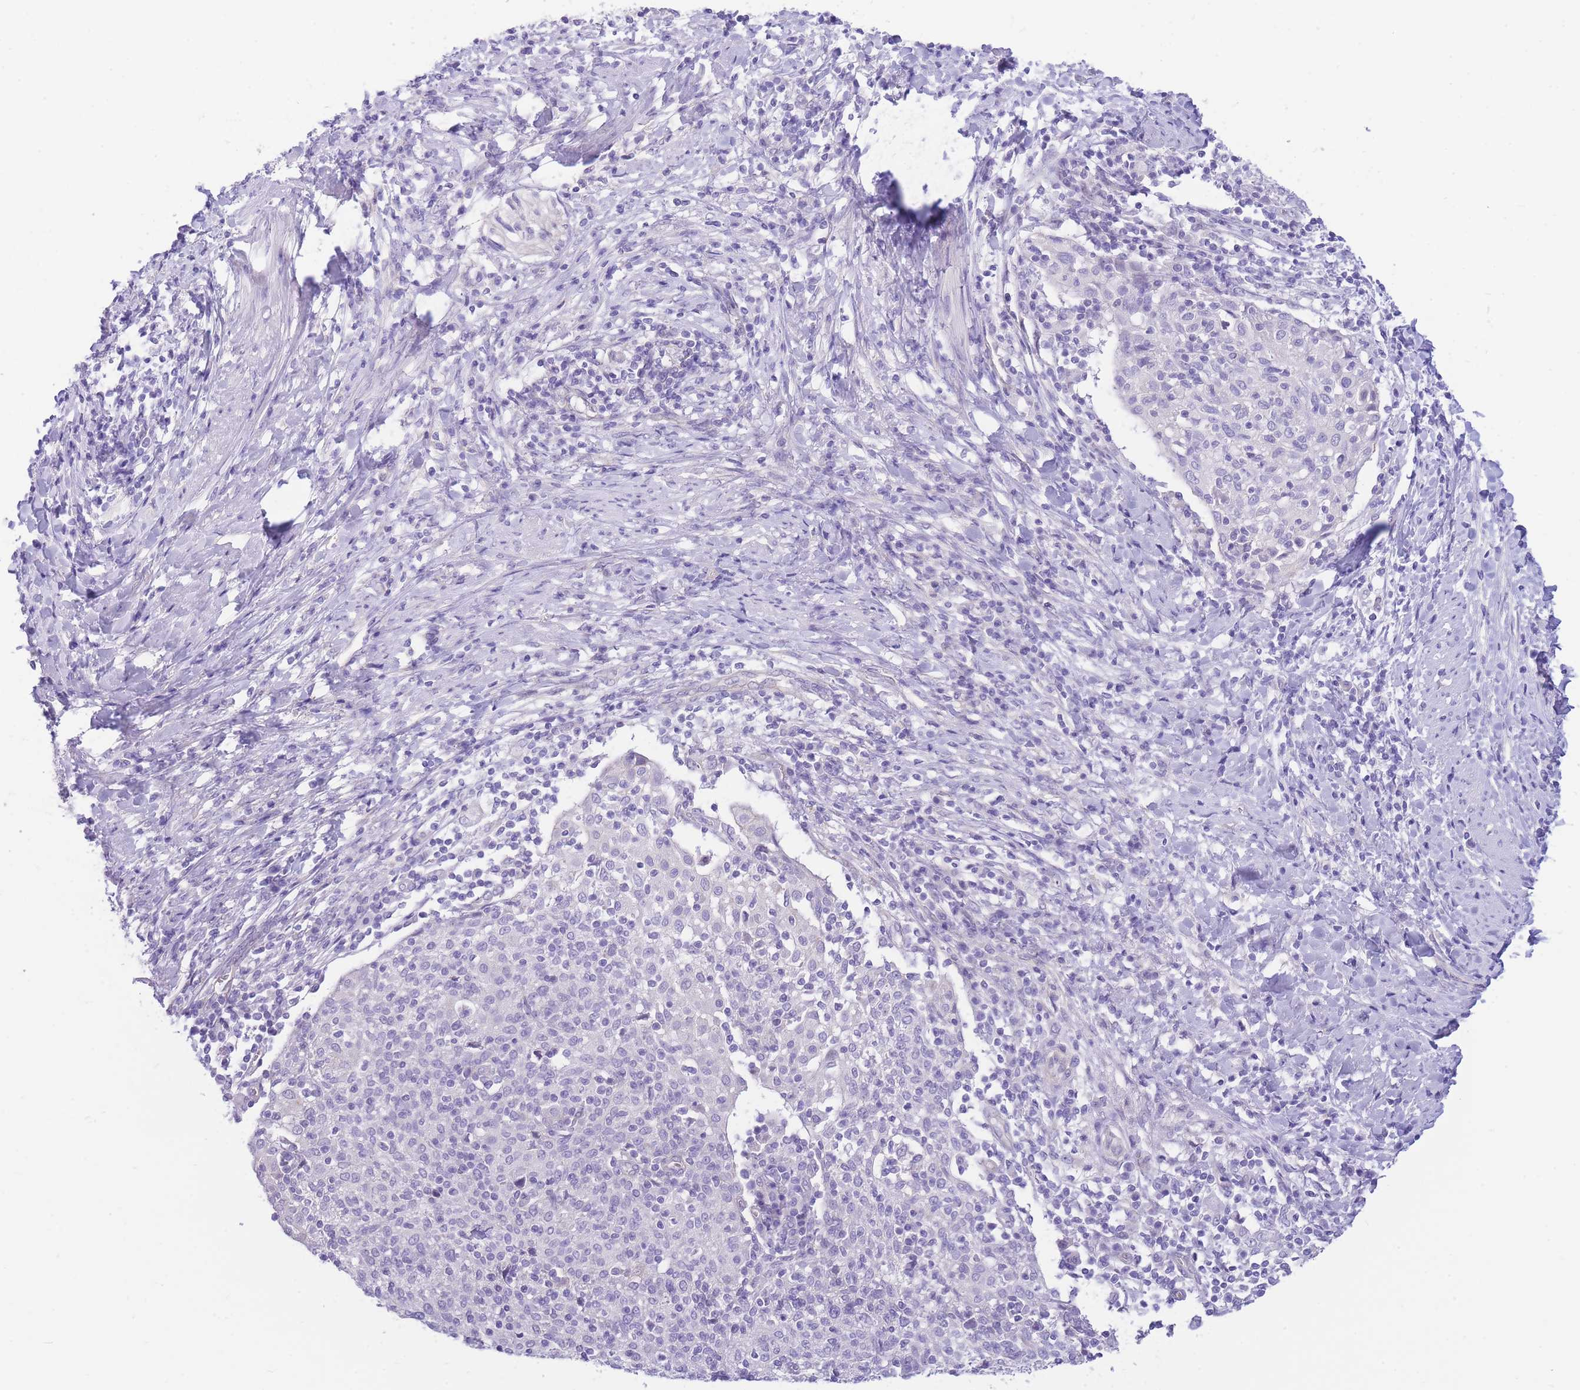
{"staining": {"intensity": "negative", "quantity": "none", "location": "none"}, "tissue": "cervical cancer", "cell_type": "Tumor cells", "image_type": "cancer", "snomed": [{"axis": "morphology", "description": "Squamous cell carcinoma, NOS"}, {"axis": "topography", "description": "Cervix"}], "caption": "Micrograph shows no significant protein positivity in tumor cells of squamous cell carcinoma (cervical). The staining was performed using DAB to visualize the protein expression in brown, while the nuclei were stained in blue with hematoxylin (Magnification: 20x).", "gene": "ZNF311", "patient": {"sex": "female", "age": 52}}